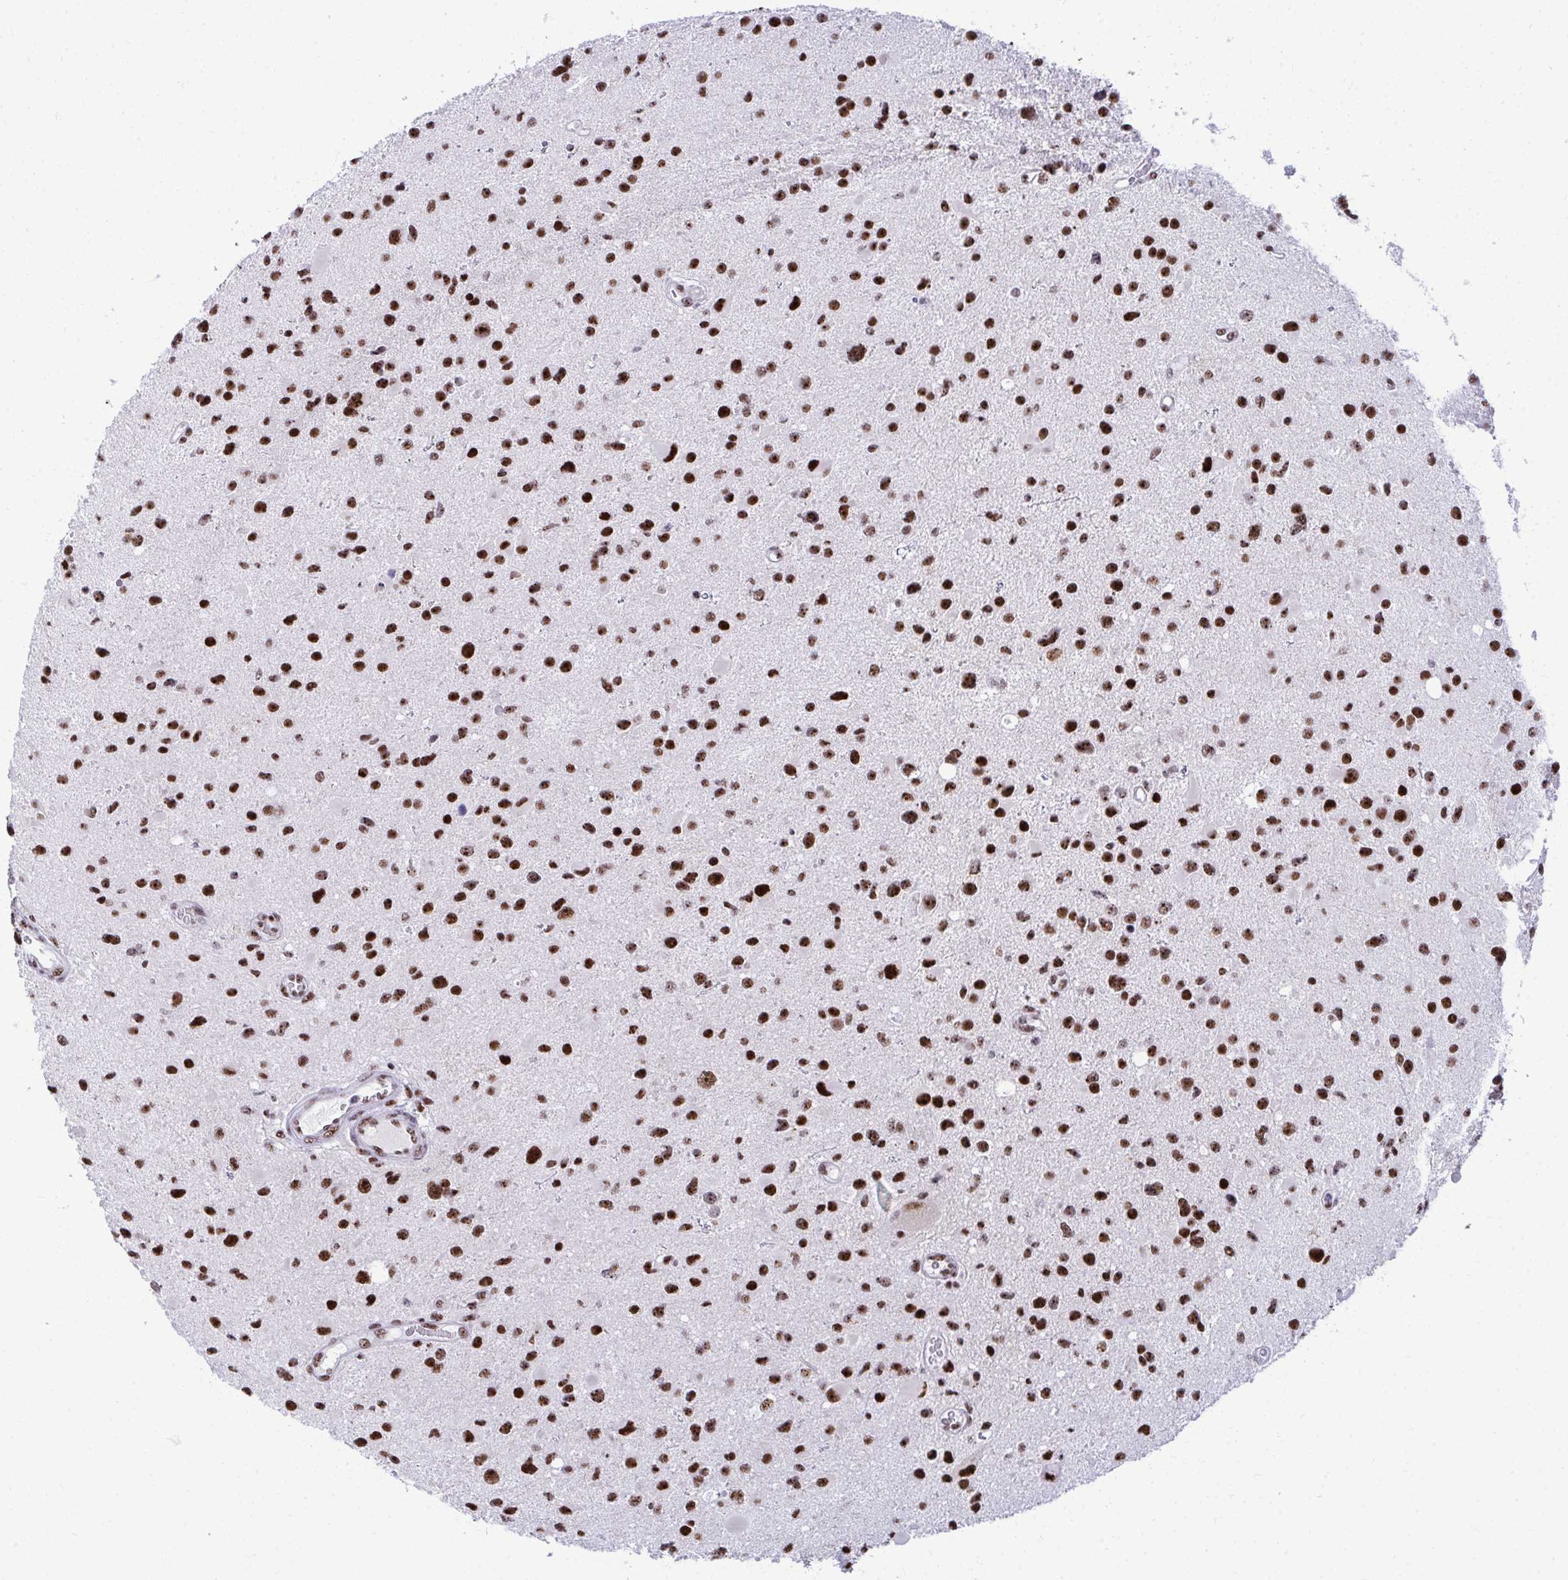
{"staining": {"intensity": "strong", "quantity": ">75%", "location": "nuclear"}, "tissue": "glioma", "cell_type": "Tumor cells", "image_type": "cancer", "snomed": [{"axis": "morphology", "description": "Glioma, malignant, Low grade"}, {"axis": "topography", "description": "Brain"}], "caption": "Immunohistochemical staining of low-grade glioma (malignant) shows high levels of strong nuclear positivity in about >75% of tumor cells. (brown staining indicates protein expression, while blue staining denotes nuclei).", "gene": "PELP1", "patient": {"sex": "female", "age": 32}}